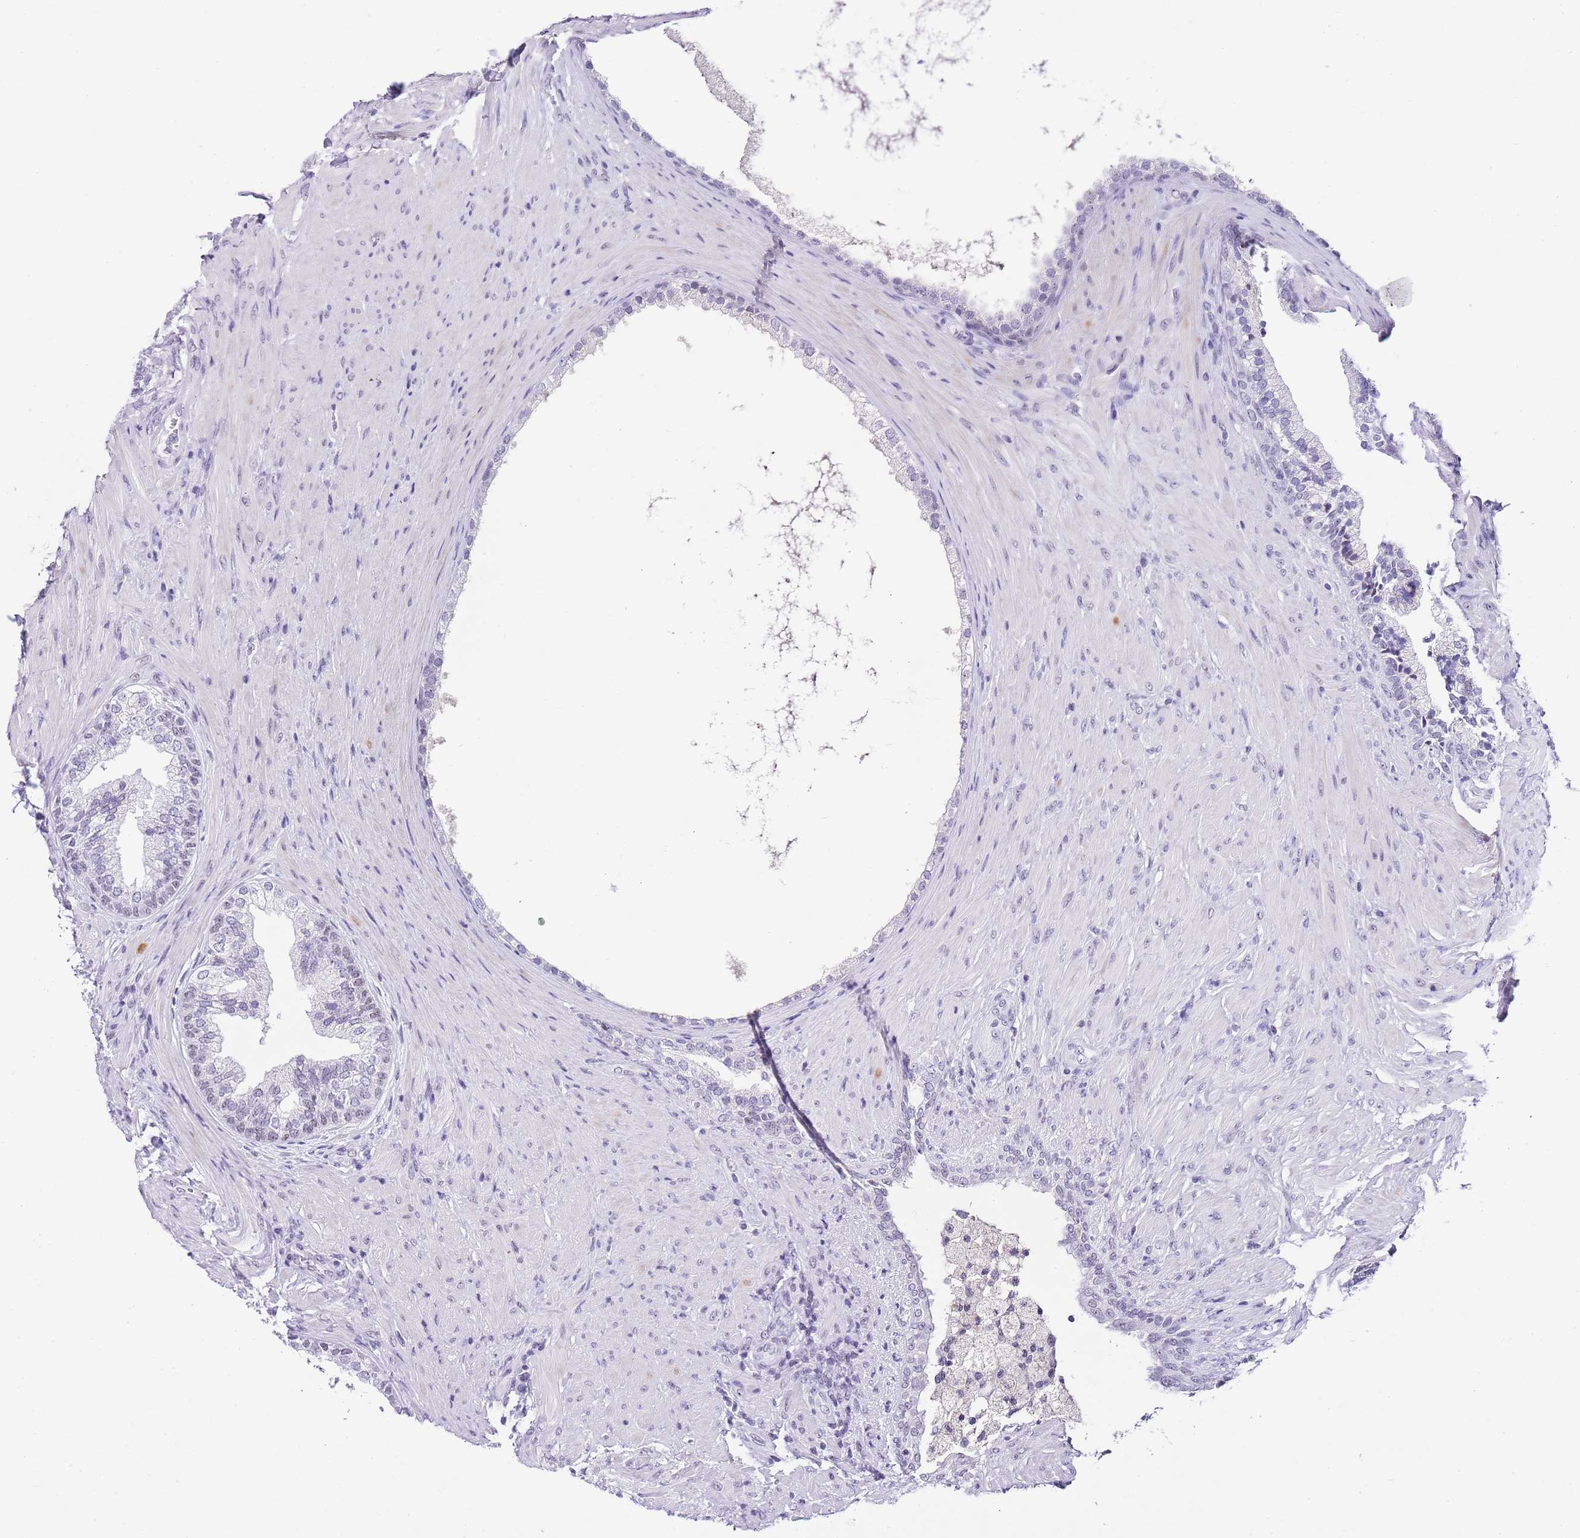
{"staining": {"intensity": "negative", "quantity": "none", "location": "none"}, "tissue": "prostate", "cell_type": "Glandular cells", "image_type": "normal", "snomed": [{"axis": "morphology", "description": "Normal tissue, NOS"}, {"axis": "topography", "description": "Prostate"}], "caption": "Benign prostate was stained to show a protein in brown. There is no significant expression in glandular cells. The staining was performed using DAB (3,3'-diaminobenzidine) to visualize the protein expression in brown, while the nuclei were stained in blue with hematoxylin (Magnification: 20x).", "gene": "NOP56", "patient": {"sex": "male", "age": 76}}